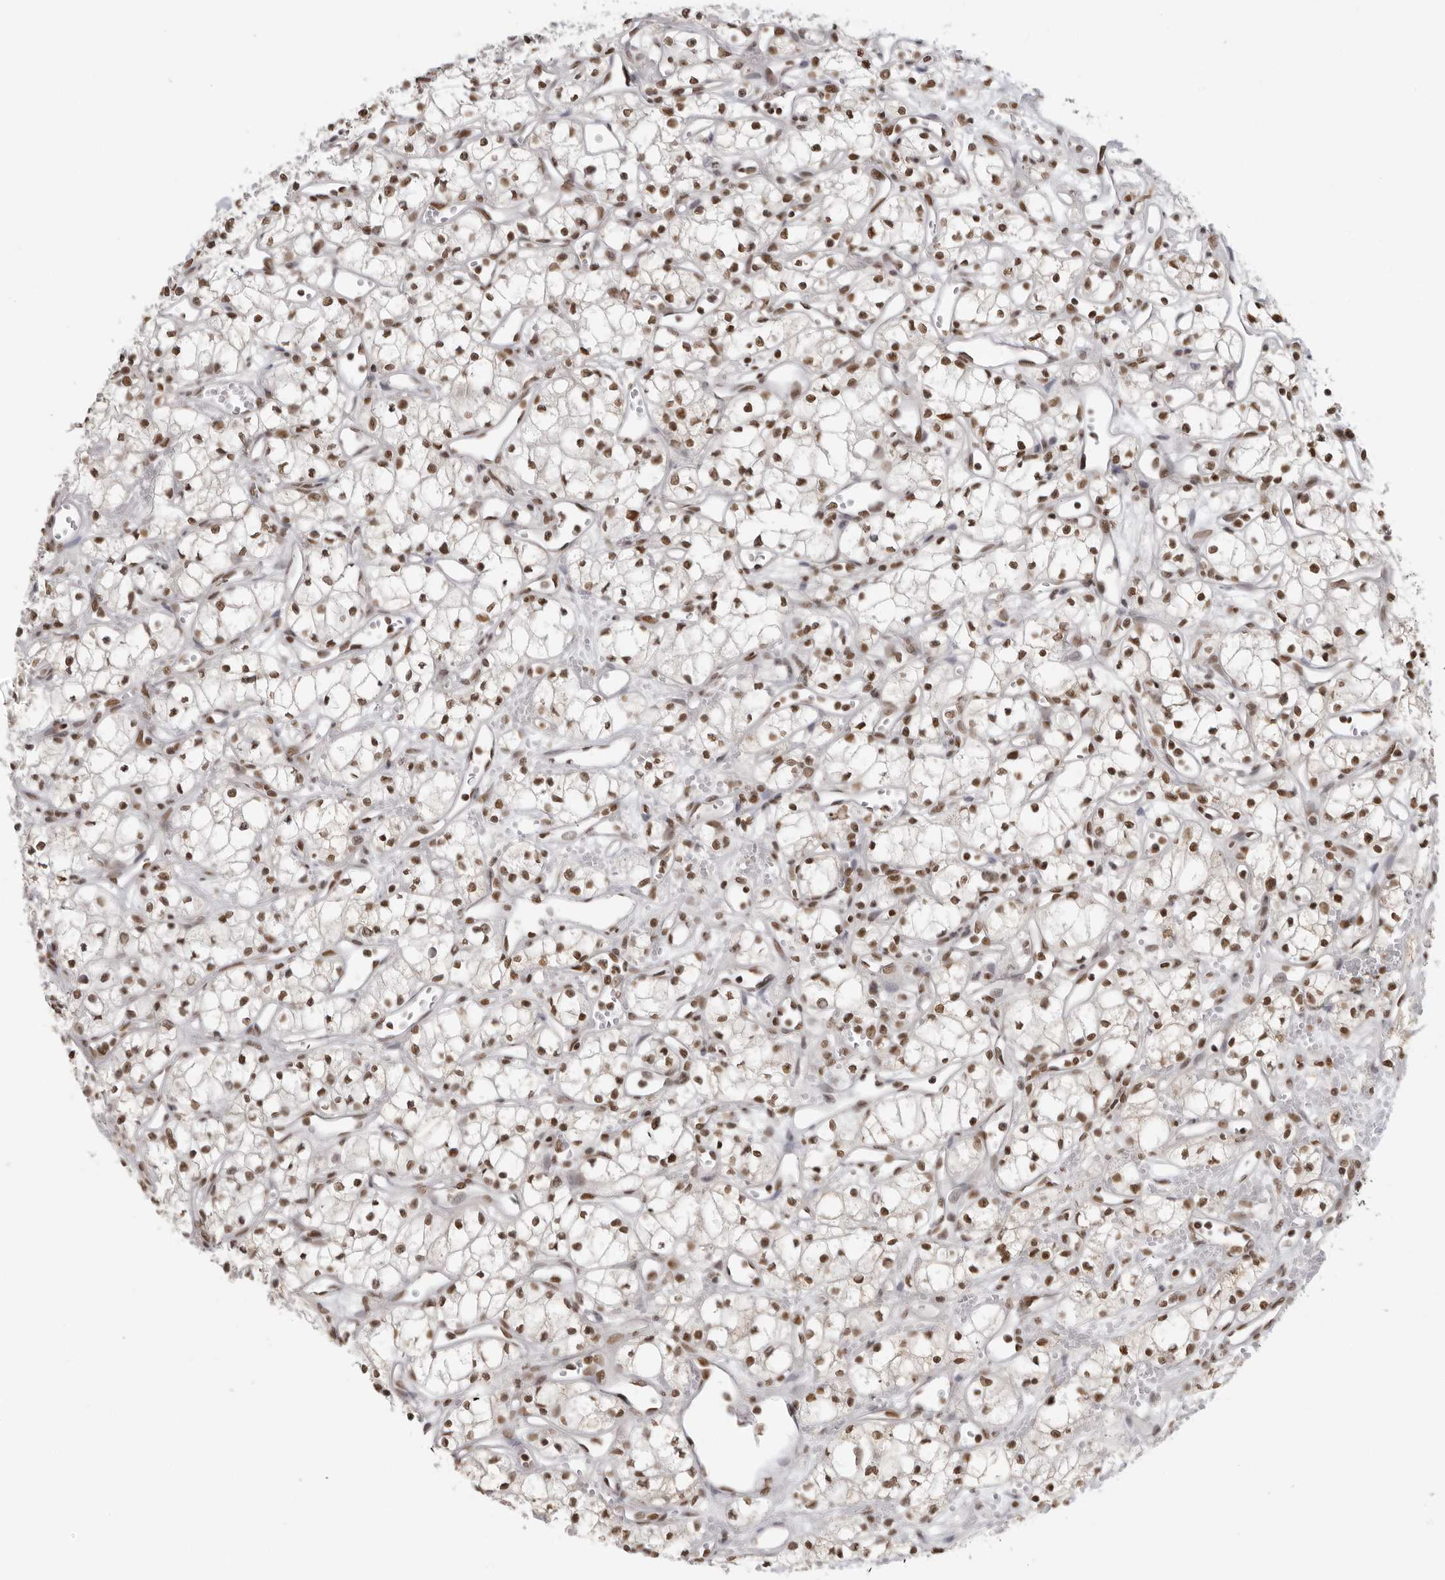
{"staining": {"intensity": "strong", "quantity": ">75%", "location": "nuclear"}, "tissue": "renal cancer", "cell_type": "Tumor cells", "image_type": "cancer", "snomed": [{"axis": "morphology", "description": "Adenocarcinoma, NOS"}, {"axis": "topography", "description": "Kidney"}], "caption": "Approximately >75% of tumor cells in adenocarcinoma (renal) display strong nuclear protein expression as visualized by brown immunohistochemical staining.", "gene": "RPA2", "patient": {"sex": "male", "age": 59}}